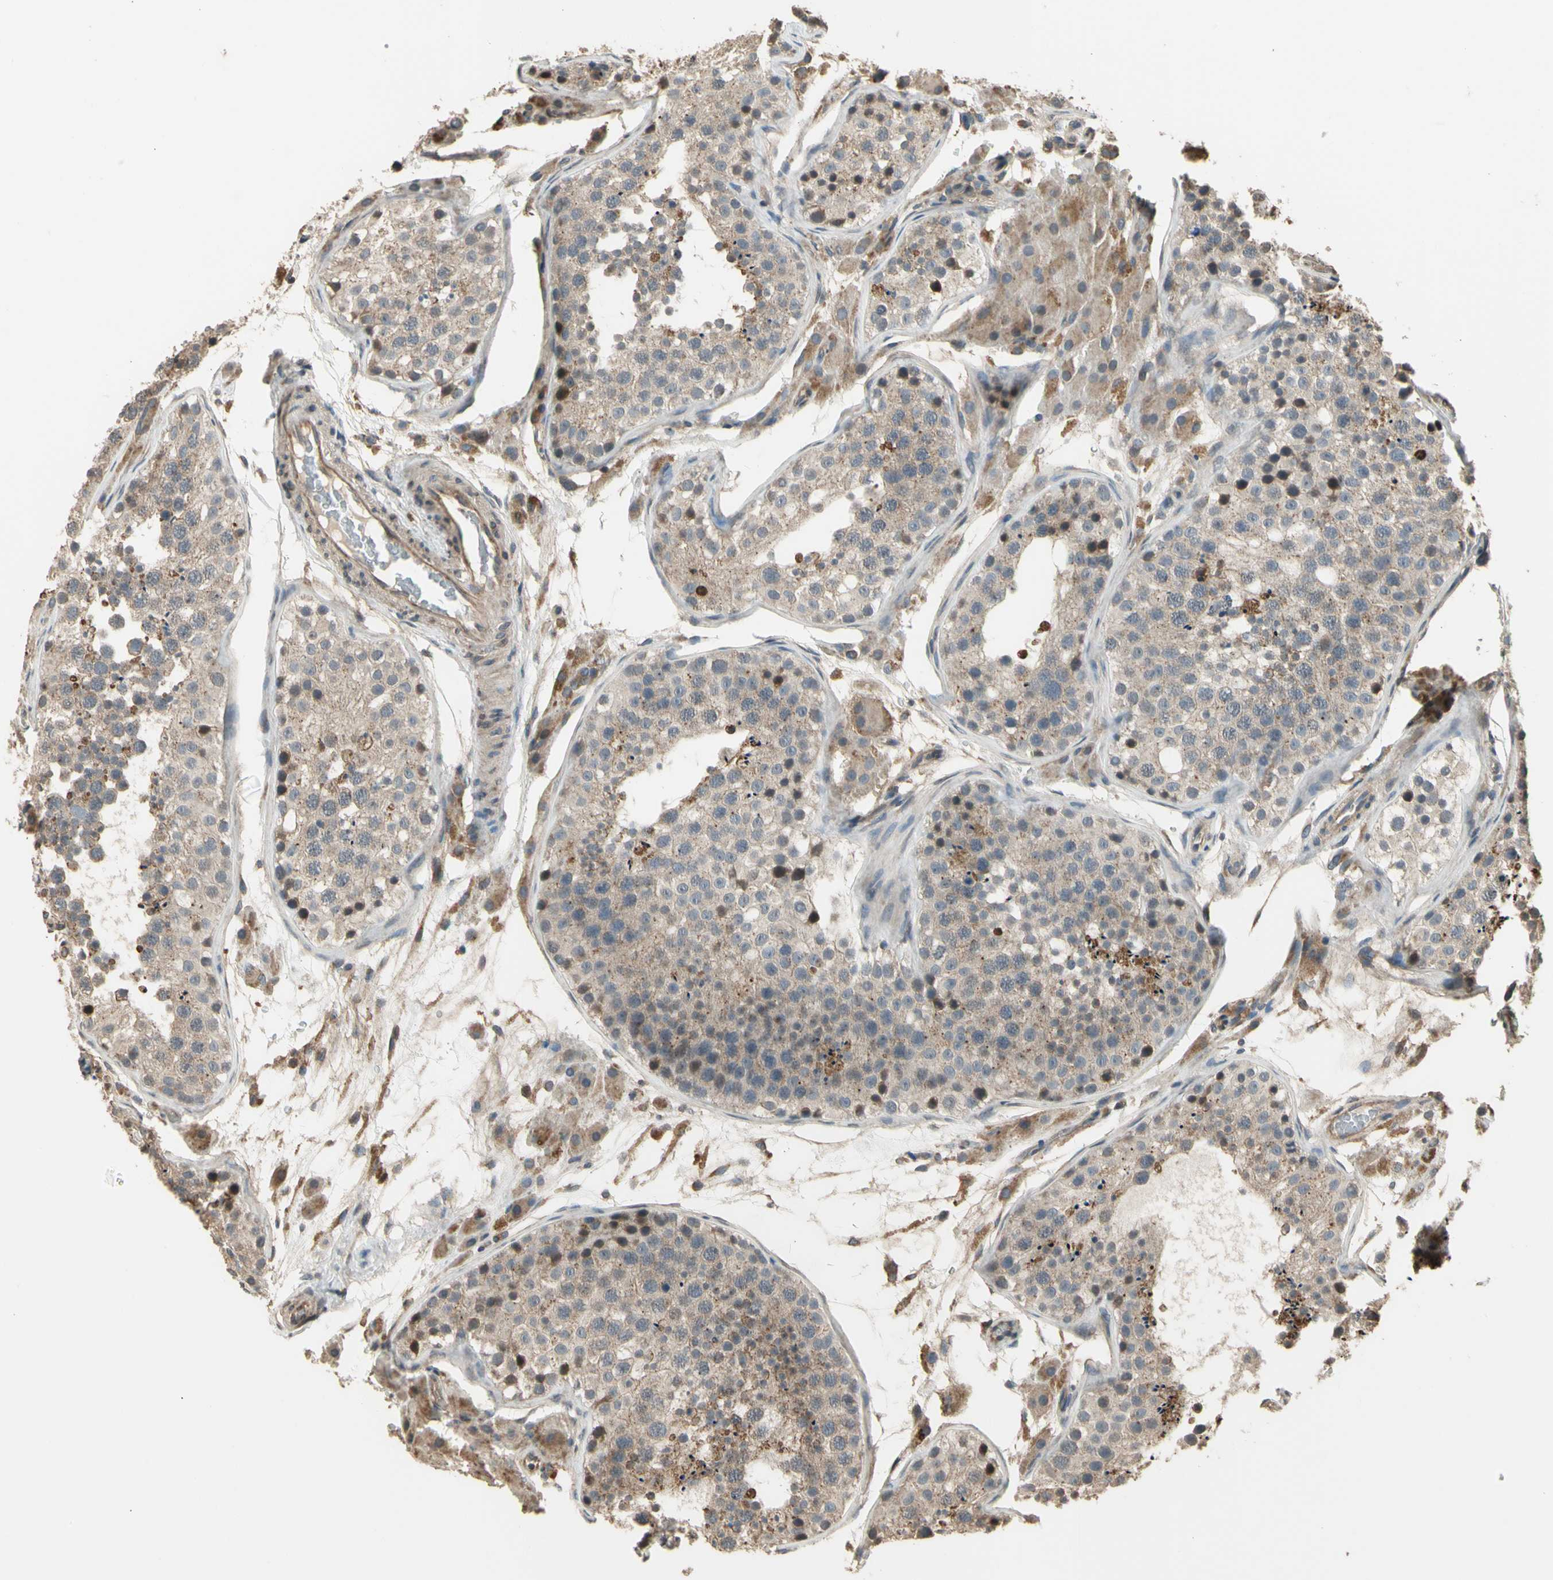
{"staining": {"intensity": "weak", "quantity": ">75%", "location": "cytoplasmic/membranous"}, "tissue": "testis", "cell_type": "Cells in seminiferous ducts", "image_type": "normal", "snomed": [{"axis": "morphology", "description": "Normal tissue, NOS"}, {"axis": "topography", "description": "Testis"}], "caption": "Immunohistochemical staining of normal testis demonstrates low levels of weak cytoplasmic/membranous staining in approximately >75% of cells in seminiferous ducts.", "gene": "EFNB2", "patient": {"sex": "male", "age": 26}}